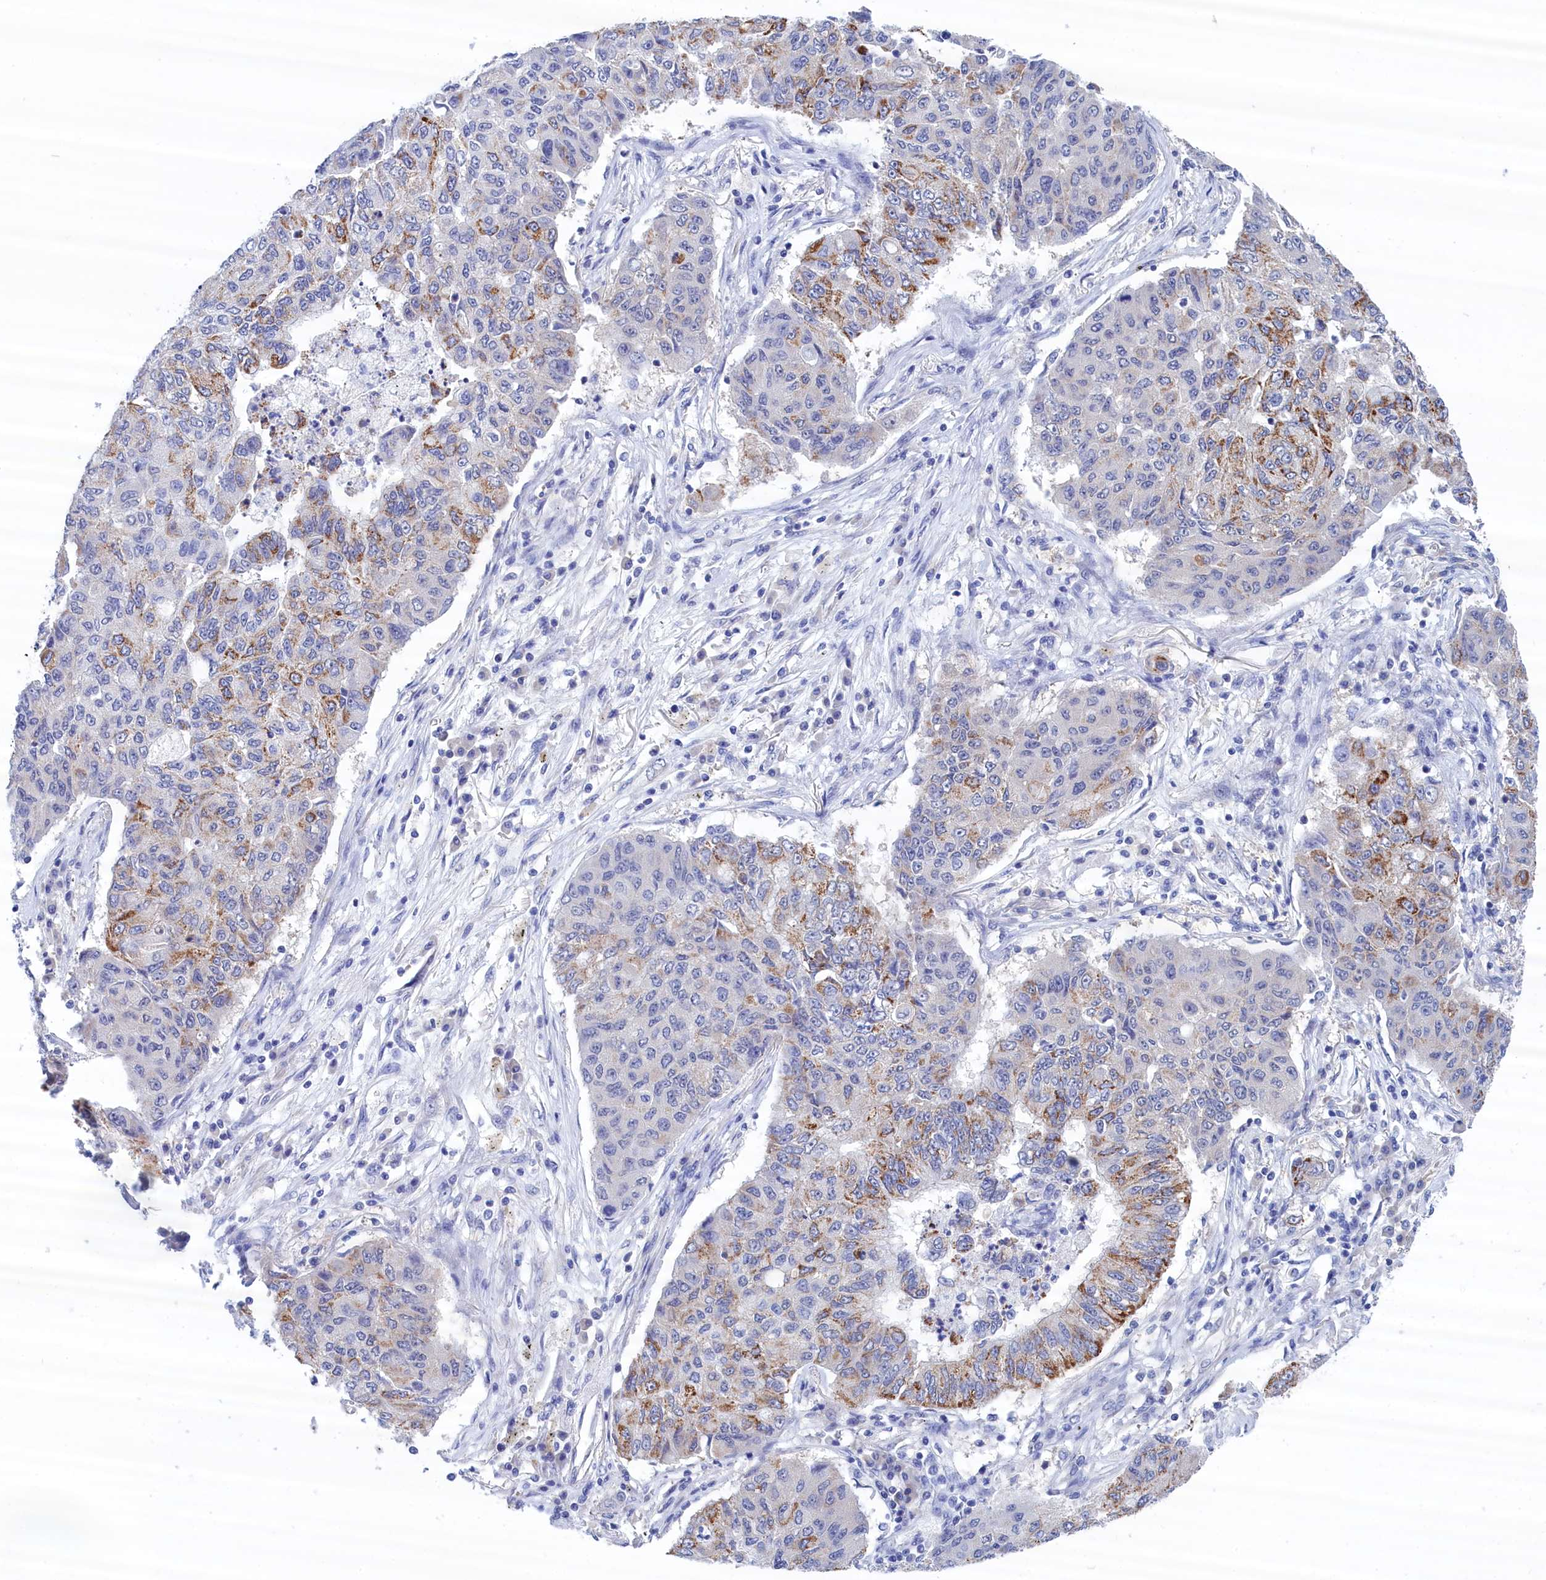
{"staining": {"intensity": "moderate", "quantity": "<25%", "location": "cytoplasmic/membranous"}, "tissue": "lung cancer", "cell_type": "Tumor cells", "image_type": "cancer", "snomed": [{"axis": "morphology", "description": "Squamous cell carcinoma, NOS"}, {"axis": "topography", "description": "Lung"}], "caption": "Moderate cytoplasmic/membranous expression for a protein is present in approximately <25% of tumor cells of lung squamous cell carcinoma using IHC.", "gene": "PGP", "patient": {"sex": "male", "age": 74}}